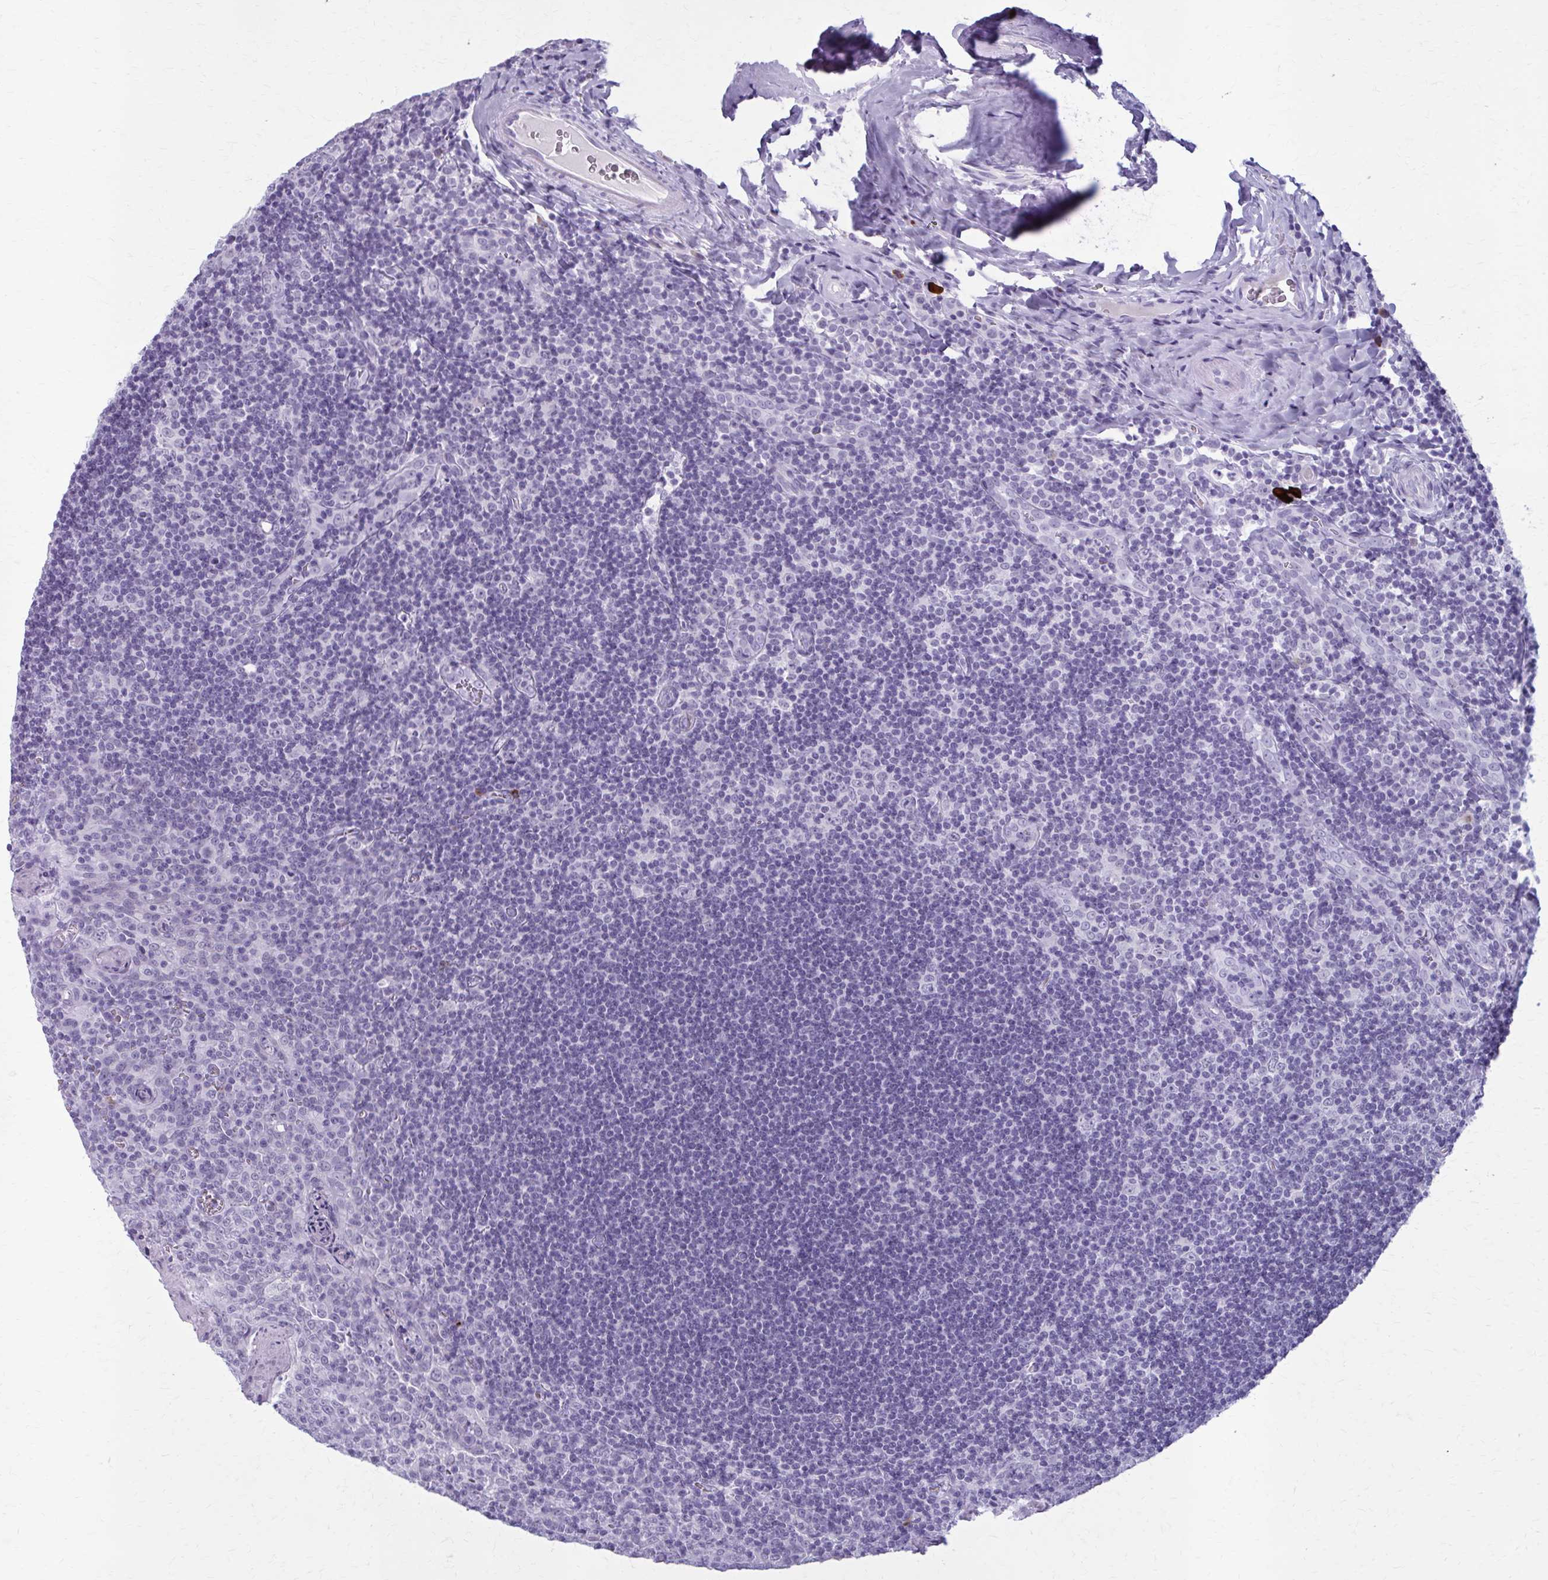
{"staining": {"intensity": "moderate", "quantity": "<25%", "location": "cytoplasmic/membranous"}, "tissue": "tonsil", "cell_type": "Germinal center cells", "image_type": "normal", "snomed": [{"axis": "morphology", "description": "Normal tissue, NOS"}, {"axis": "morphology", "description": "Inflammation, NOS"}, {"axis": "topography", "description": "Tonsil"}], "caption": "Protein staining exhibits moderate cytoplasmic/membranous staining in about <25% of germinal center cells in unremarkable tonsil.", "gene": "ZDHHC7", "patient": {"sex": "female", "age": 31}}